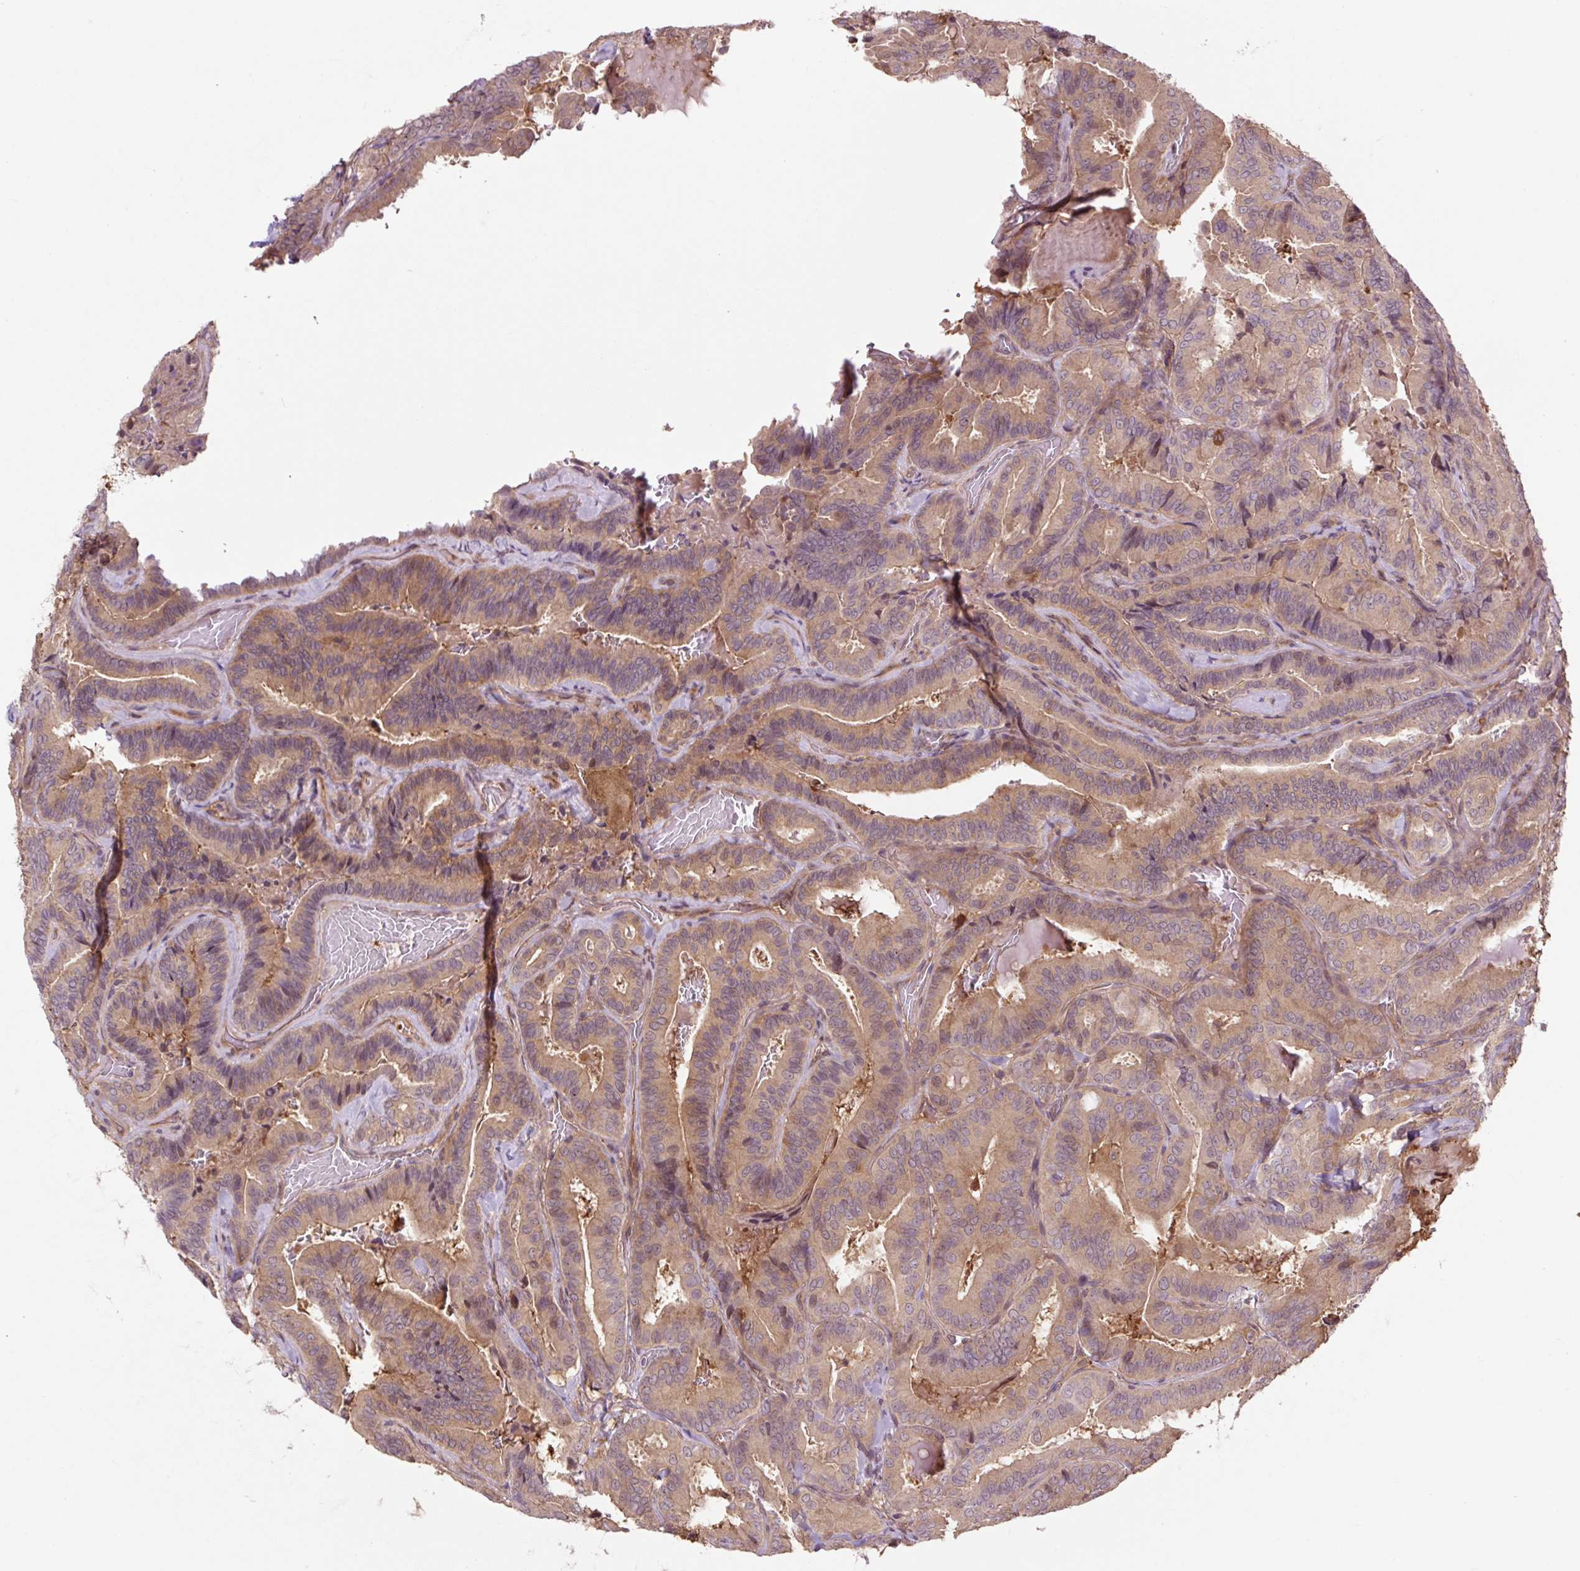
{"staining": {"intensity": "moderate", "quantity": ">75%", "location": "cytoplasmic/membranous"}, "tissue": "thyroid cancer", "cell_type": "Tumor cells", "image_type": "cancer", "snomed": [{"axis": "morphology", "description": "Papillary adenocarcinoma, NOS"}, {"axis": "topography", "description": "Thyroid gland"}], "caption": "DAB immunohistochemical staining of thyroid papillary adenocarcinoma displays moderate cytoplasmic/membranous protein expression in about >75% of tumor cells. (DAB (3,3'-diaminobenzidine) IHC, brown staining for protein, blue staining for nuclei).", "gene": "TPT1", "patient": {"sex": "male", "age": 61}}